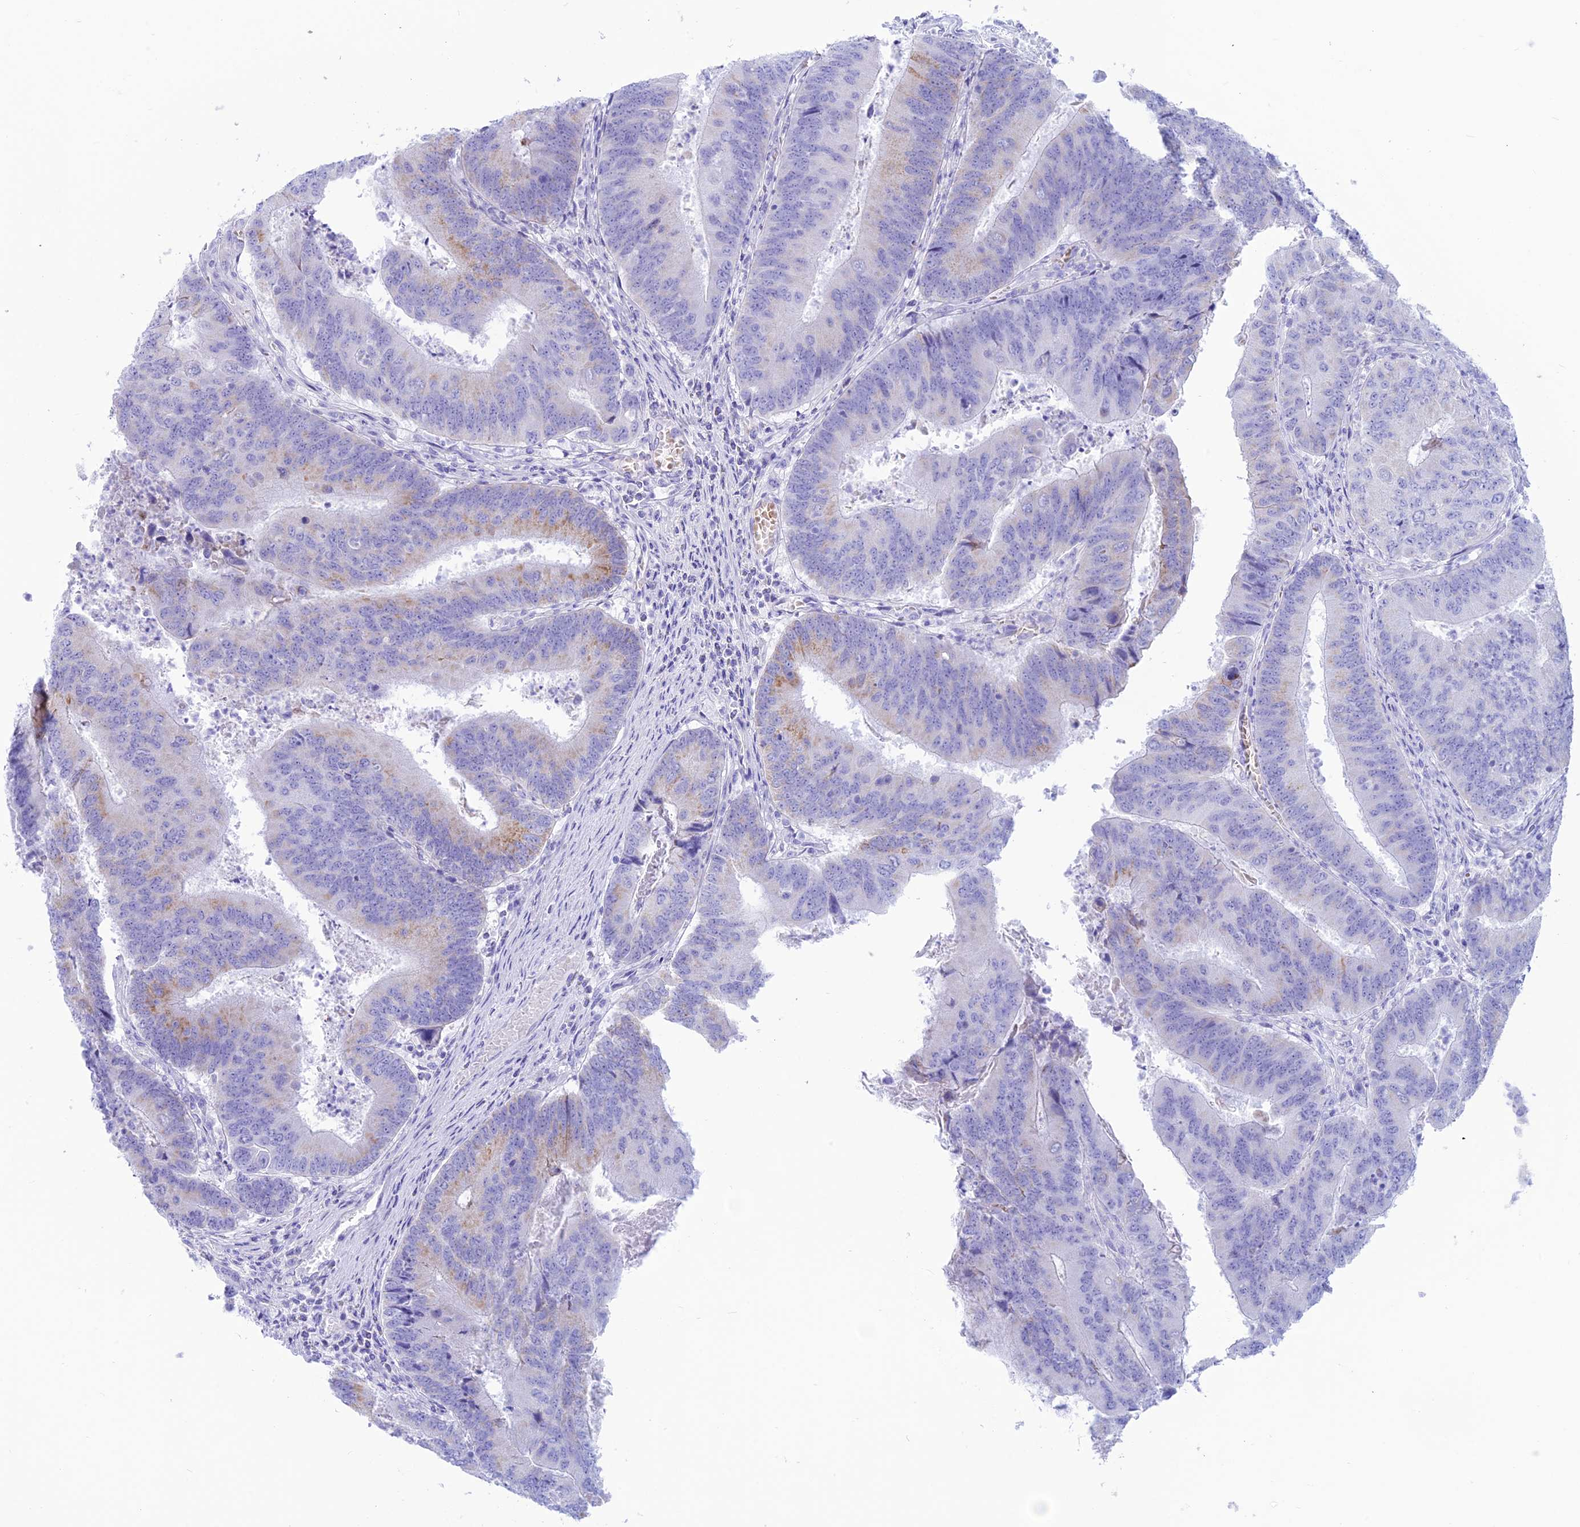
{"staining": {"intensity": "weak", "quantity": "<25%", "location": "cytoplasmic/membranous"}, "tissue": "colorectal cancer", "cell_type": "Tumor cells", "image_type": "cancer", "snomed": [{"axis": "morphology", "description": "Adenocarcinoma, NOS"}, {"axis": "topography", "description": "Colon"}], "caption": "An IHC photomicrograph of colorectal cancer is shown. There is no staining in tumor cells of colorectal cancer. (DAB IHC, high magnification).", "gene": "GLYATL1", "patient": {"sex": "female", "age": 67}}